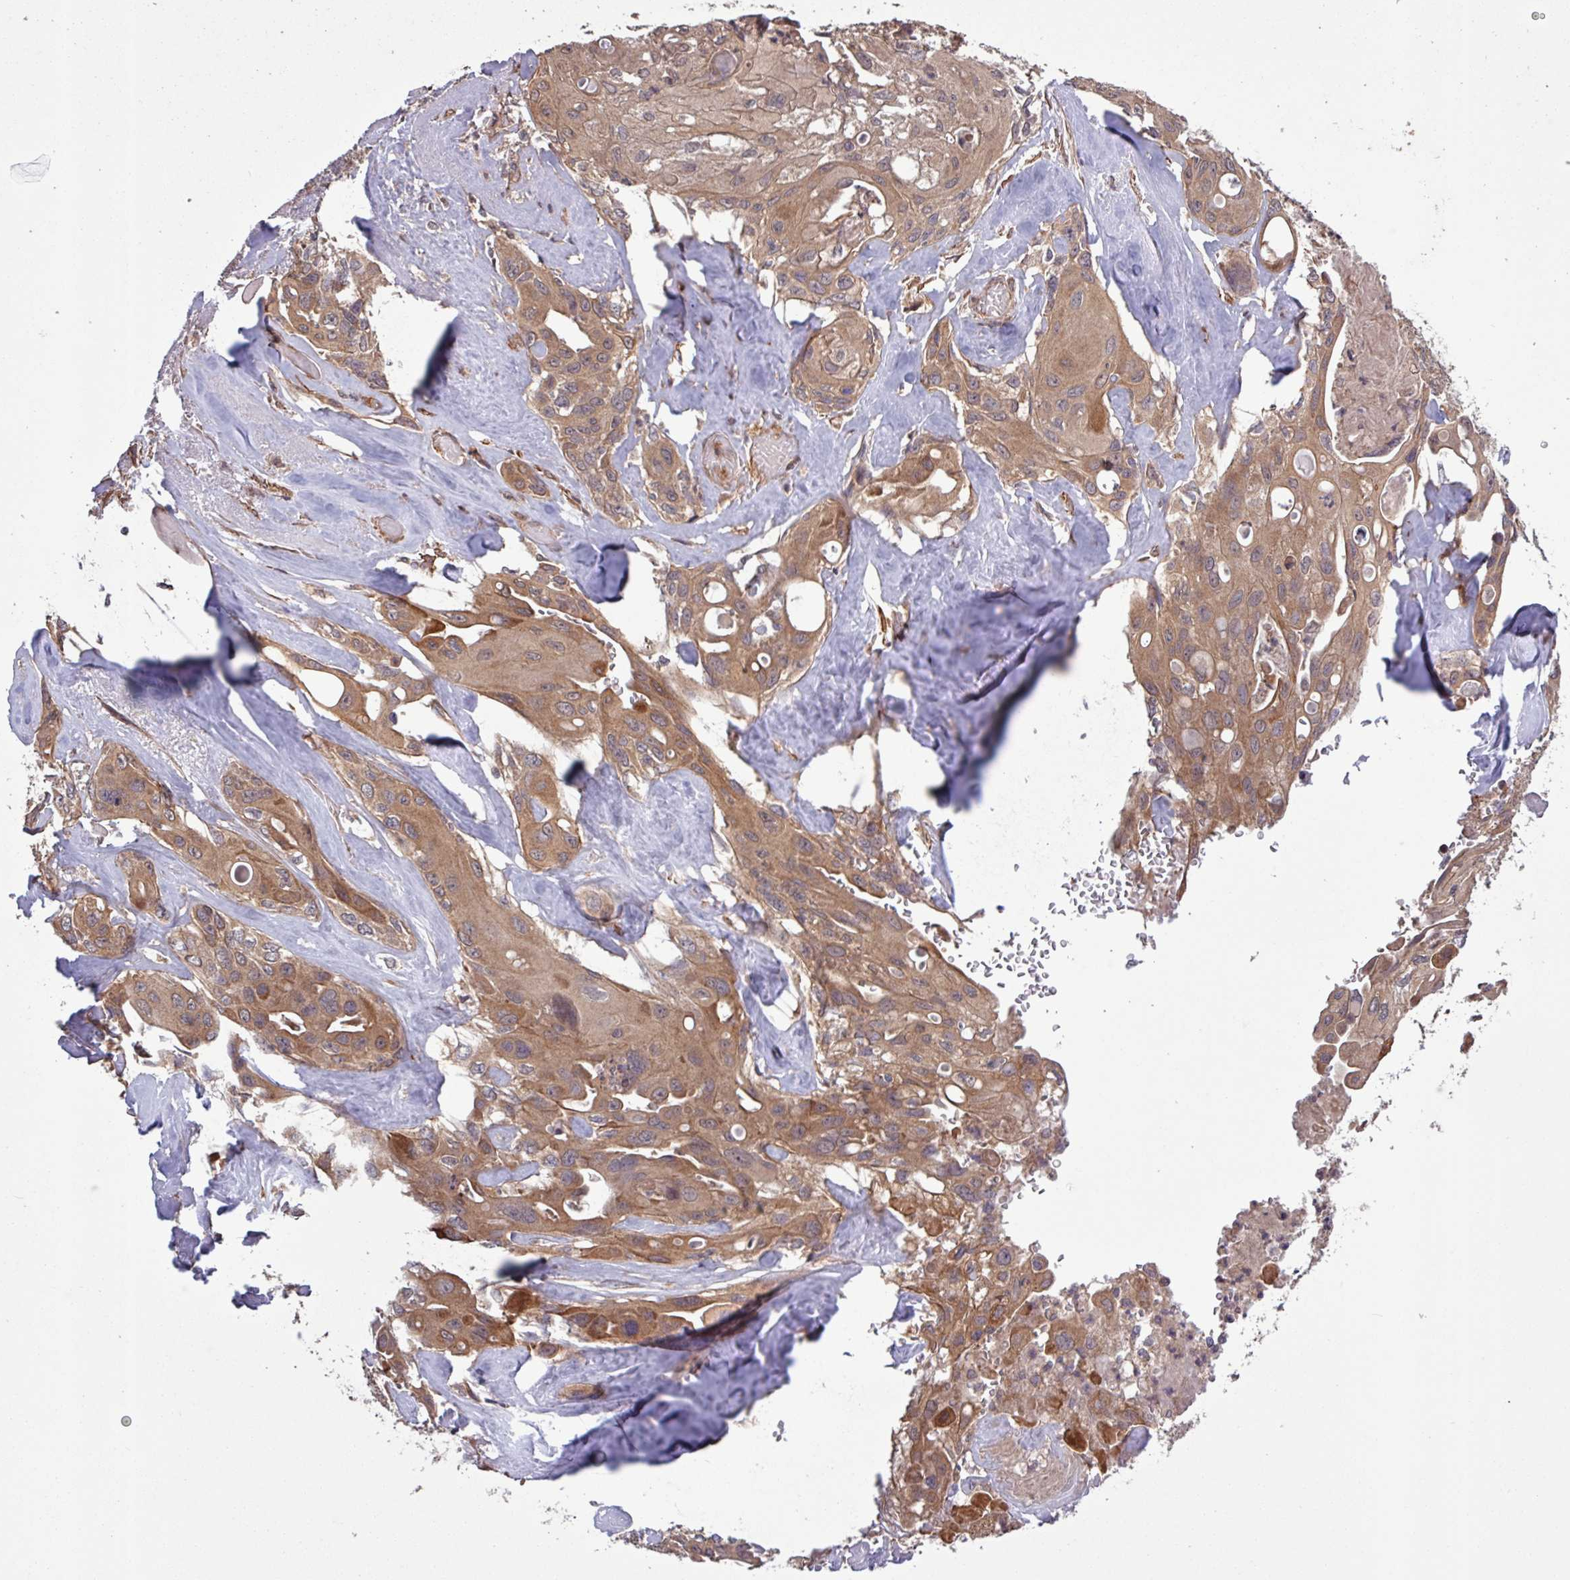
{"staining": {"intensity": "moderate", "quantity": ">75%", "location": "cytoplasmic/membranous"}, "tissue": "cervical cancer", "cell_type": "Tumor cells", "image_type": "cancer", "snomed": [{"axis": "morphology", "description": "Squamous cell carcinoma, NOS"}, {"axis": "topography", "description": "Cervix"}], "caption": "Brown immunohistochemical staining in human cervical cancer (squamous cell carcinoma) exhibits moderate cytoplasmic/membranous positivity in about >75% of tumor cells.", "gene": "TRABD2A", "patient": {"sex": "female", "age": 67}}